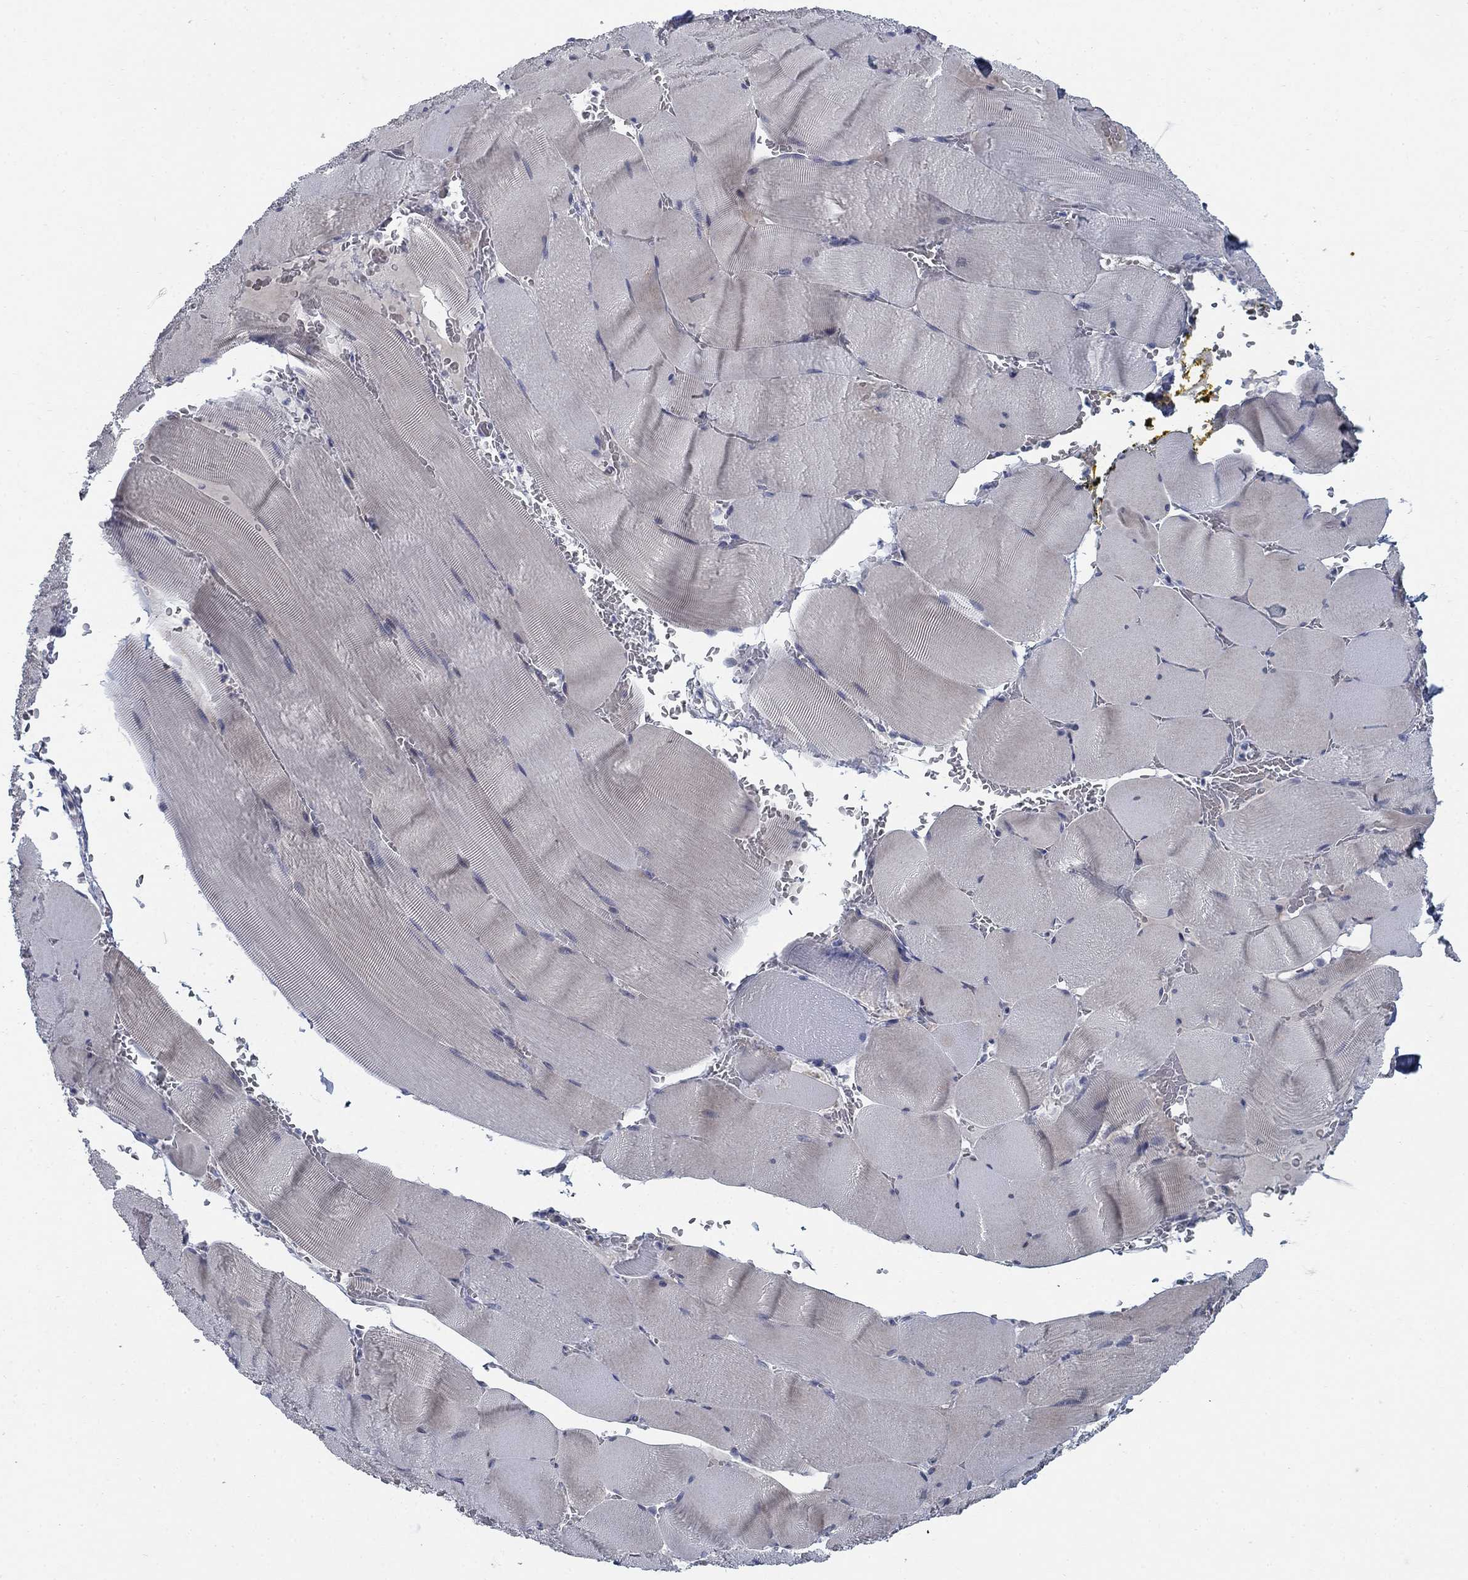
{"staining": {"intensity": "negative", "quantity": "none", "location": "none"}, "tissue": "skeletal muscle", "cell_type": "Myocytes", "image_type": "normal", "snomed": [{"axis": "morphology", "description": "Normal tissue, NOS"}, {"axis": "topography", "description": "Skeletal muscle"}], "caption": "IHC micrograph of normal human skeletal muscle stained for a protein (brown), which exhibits no staining in myocytes.", "gene": "DNER", "patient": {"sex": "male", "age": 56}}